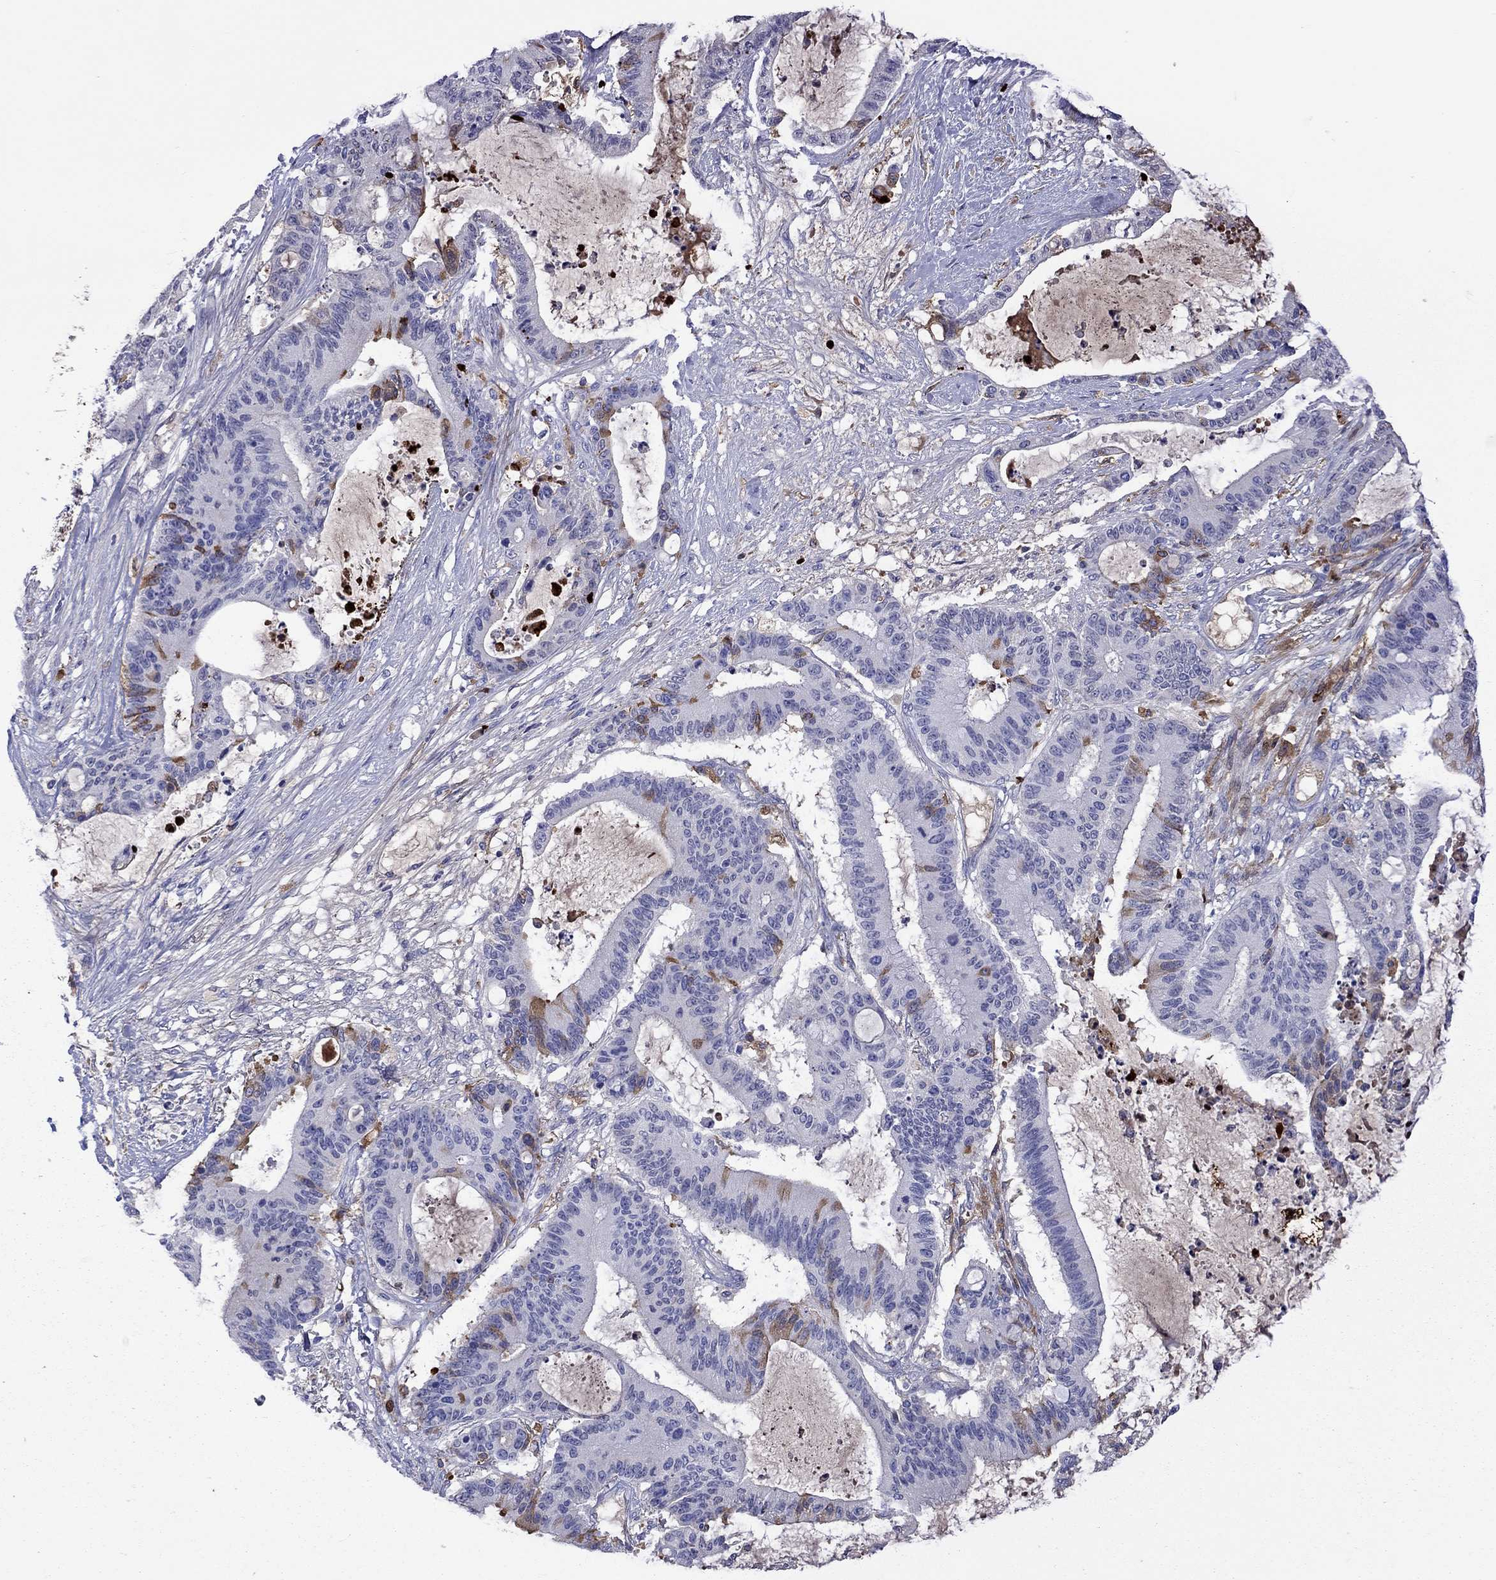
{"staining": {"intensity": "moderate", "quantity": "<25%", "location": "cytoplasmic/membranous"}, "tissue": "liver cancer", "cell_type": "Tumor cells", "image_type": "cancer", "snomed": [{"axis": "morphology", "description": "Normal tissue, NOS"}, {"axis": "morphology", "description": "Cholangiocarcinoma"}, {"axis": "topography", "description": "Liver"}, {"axis": "topography", "description": "Peripheral nerve tissue"}], "caption": "Protein staining of liver cholangiocarcinoma tissue exhibits moderate cytoplasmic/membranous positivity in about <25% of tumor cells.", "gene": "SERPINA3", "patient": {"sex": "female", "age": 73}}